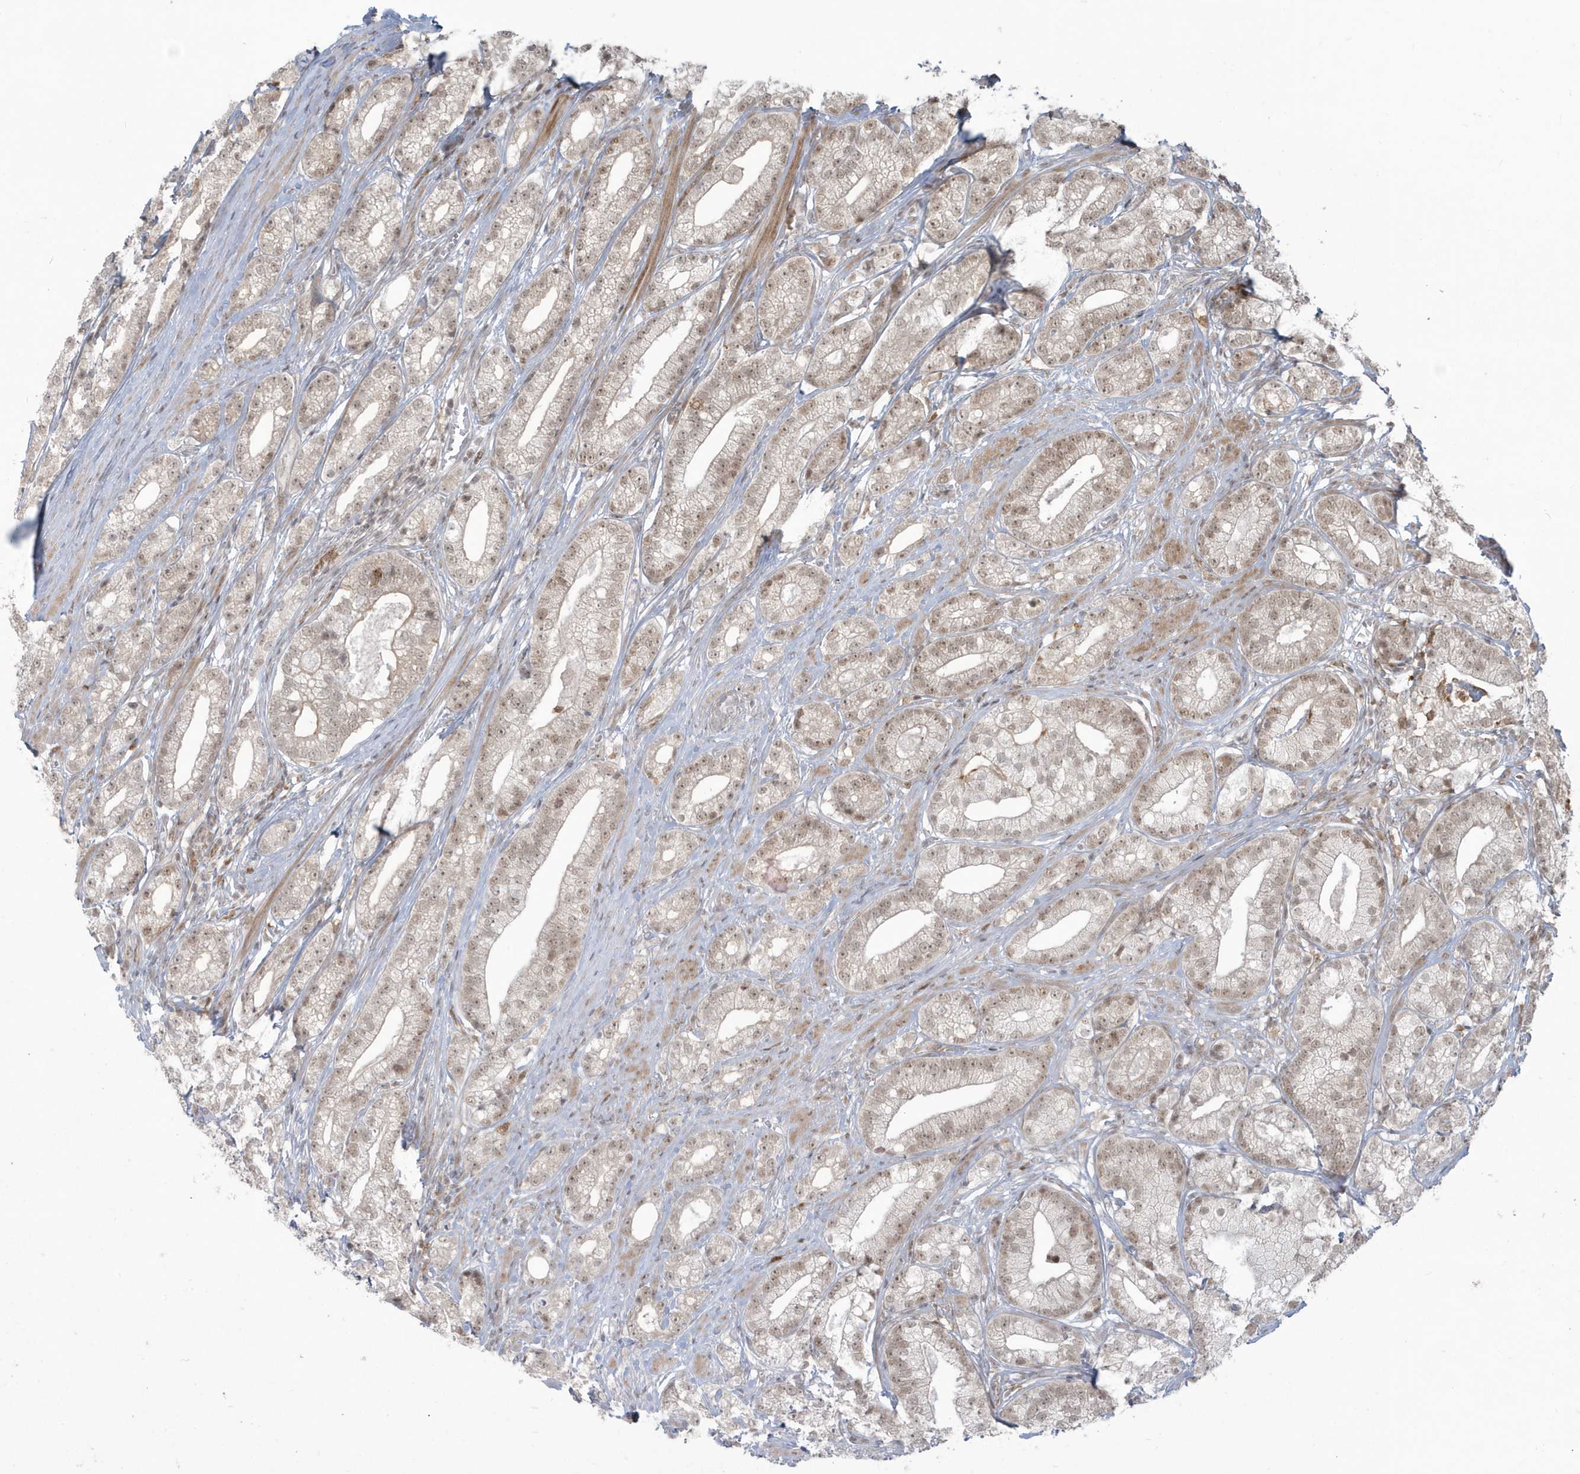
{"staining": {"intensity": "weak", "quantity": "25%-75%", "location": "nuclear"}, "tissue": "prostate cancer", "cell_type": "Tumor cells", "image_type": "cancer", "snomed": [{"axis": "morphology", "description": "Adenocarcinoma, High grade"}, {"axis": "topography", "description": "Prostate"}], "caption": "DAB (3,3'-diaminobenzidine) immunohistochemical staining of prostate cancer shows weak nuclear protein staining in about 25%-75% of tumor cells.", "gene": "C1orf52", "patient": {"sex": "male", "age": 69}}